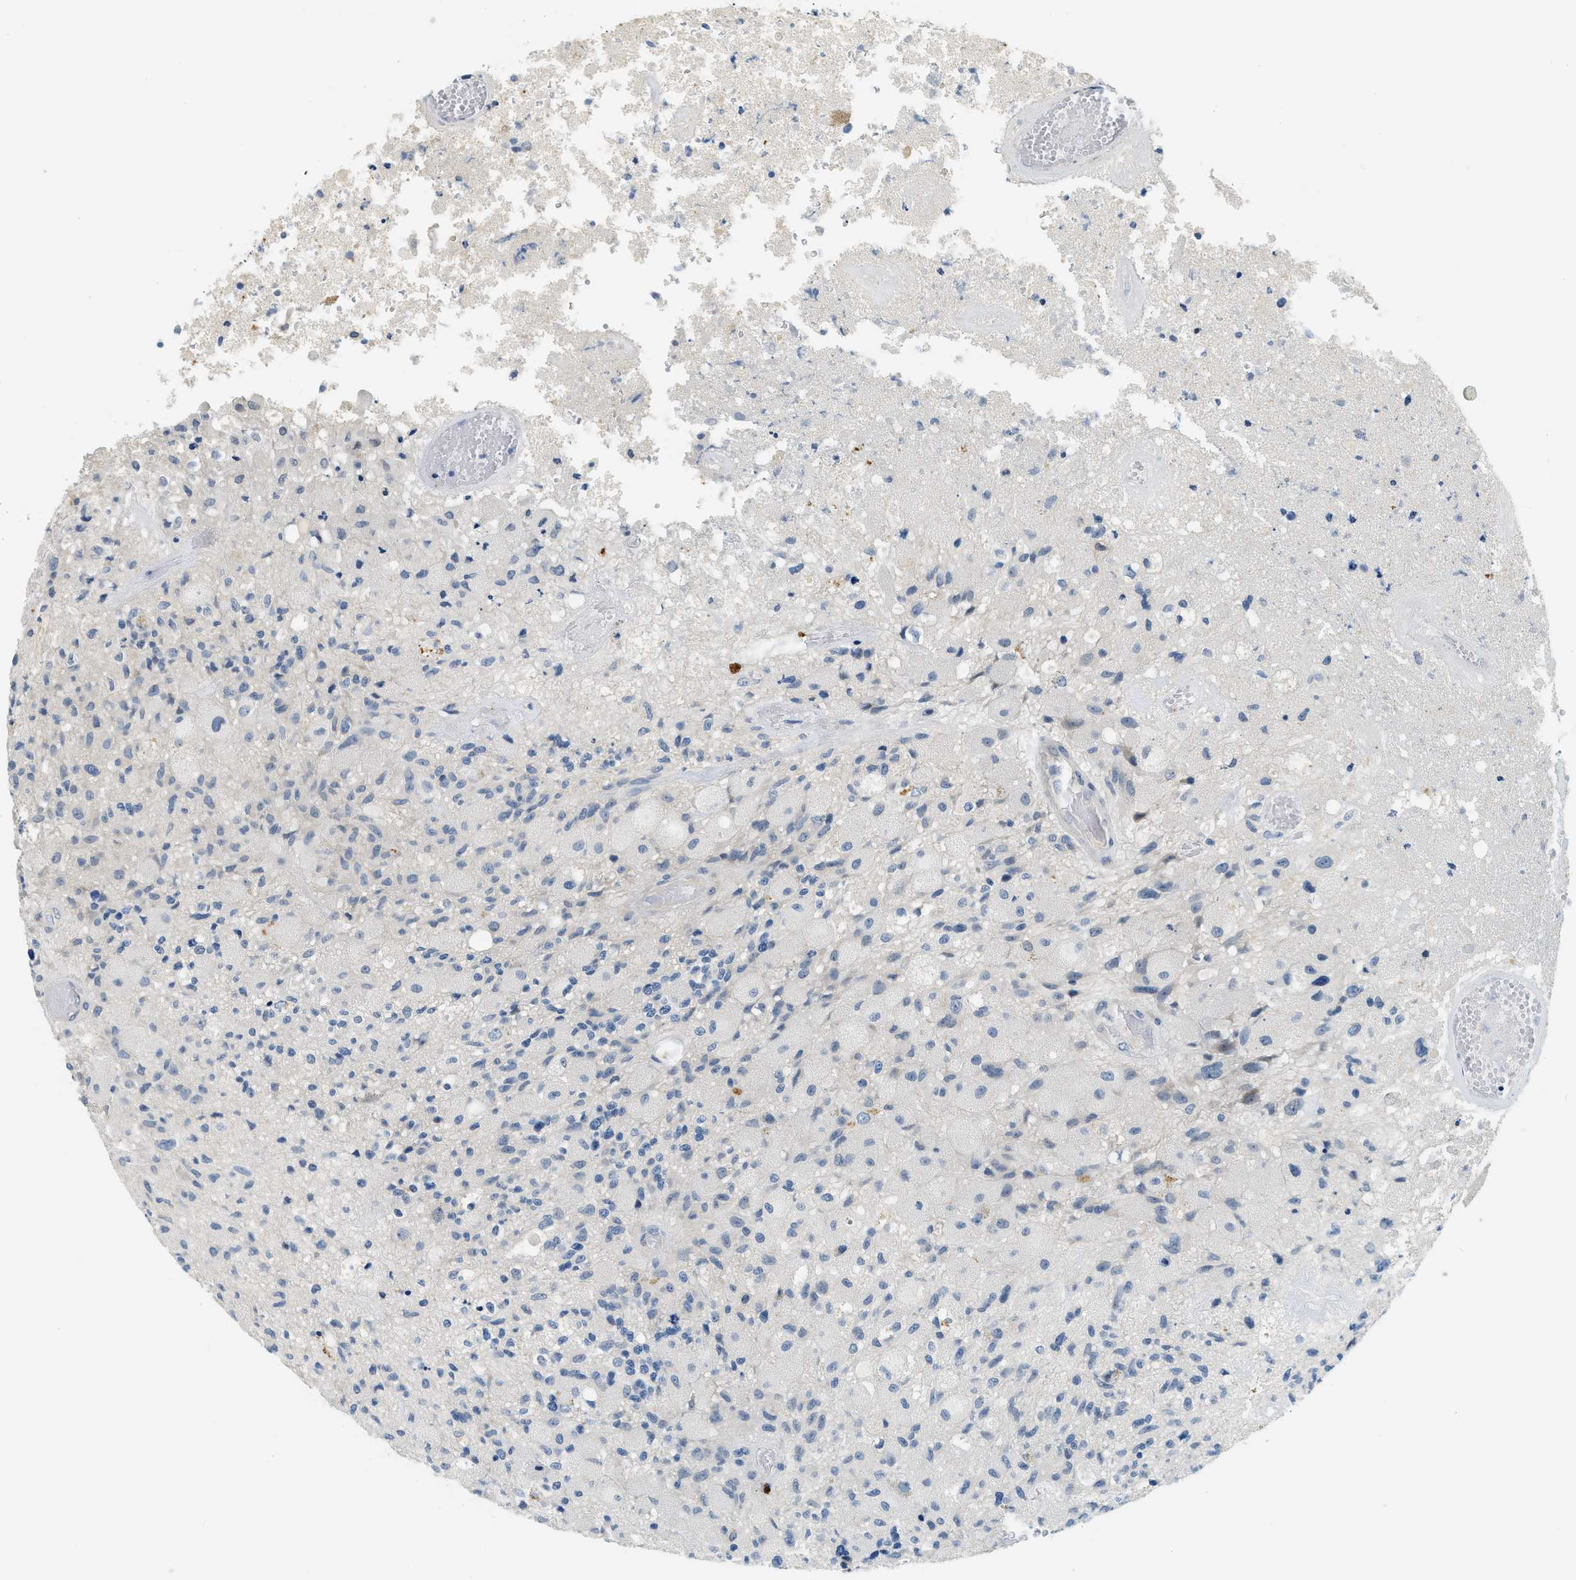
{"staining": {"intensity": "negative", "quantity": "none", "location": "none"}, "tissue": "glioma", "cell_type": "Tumor cells", "image_type": "cancer", "snomed": [{"axis": "morphology", "description": "Normal tissue, NOS"}, {"axis": "morphology", "description": "Glioma, malignant, High grade"}, {"axis": "topography", "description": "Cerebral cortex"}], "caption": "Photomicrograph shows no significant protein positivity in tumor cells of glioma.", "gene": "RASGRP2", "patient": {"sex": "male", "age": 77}}